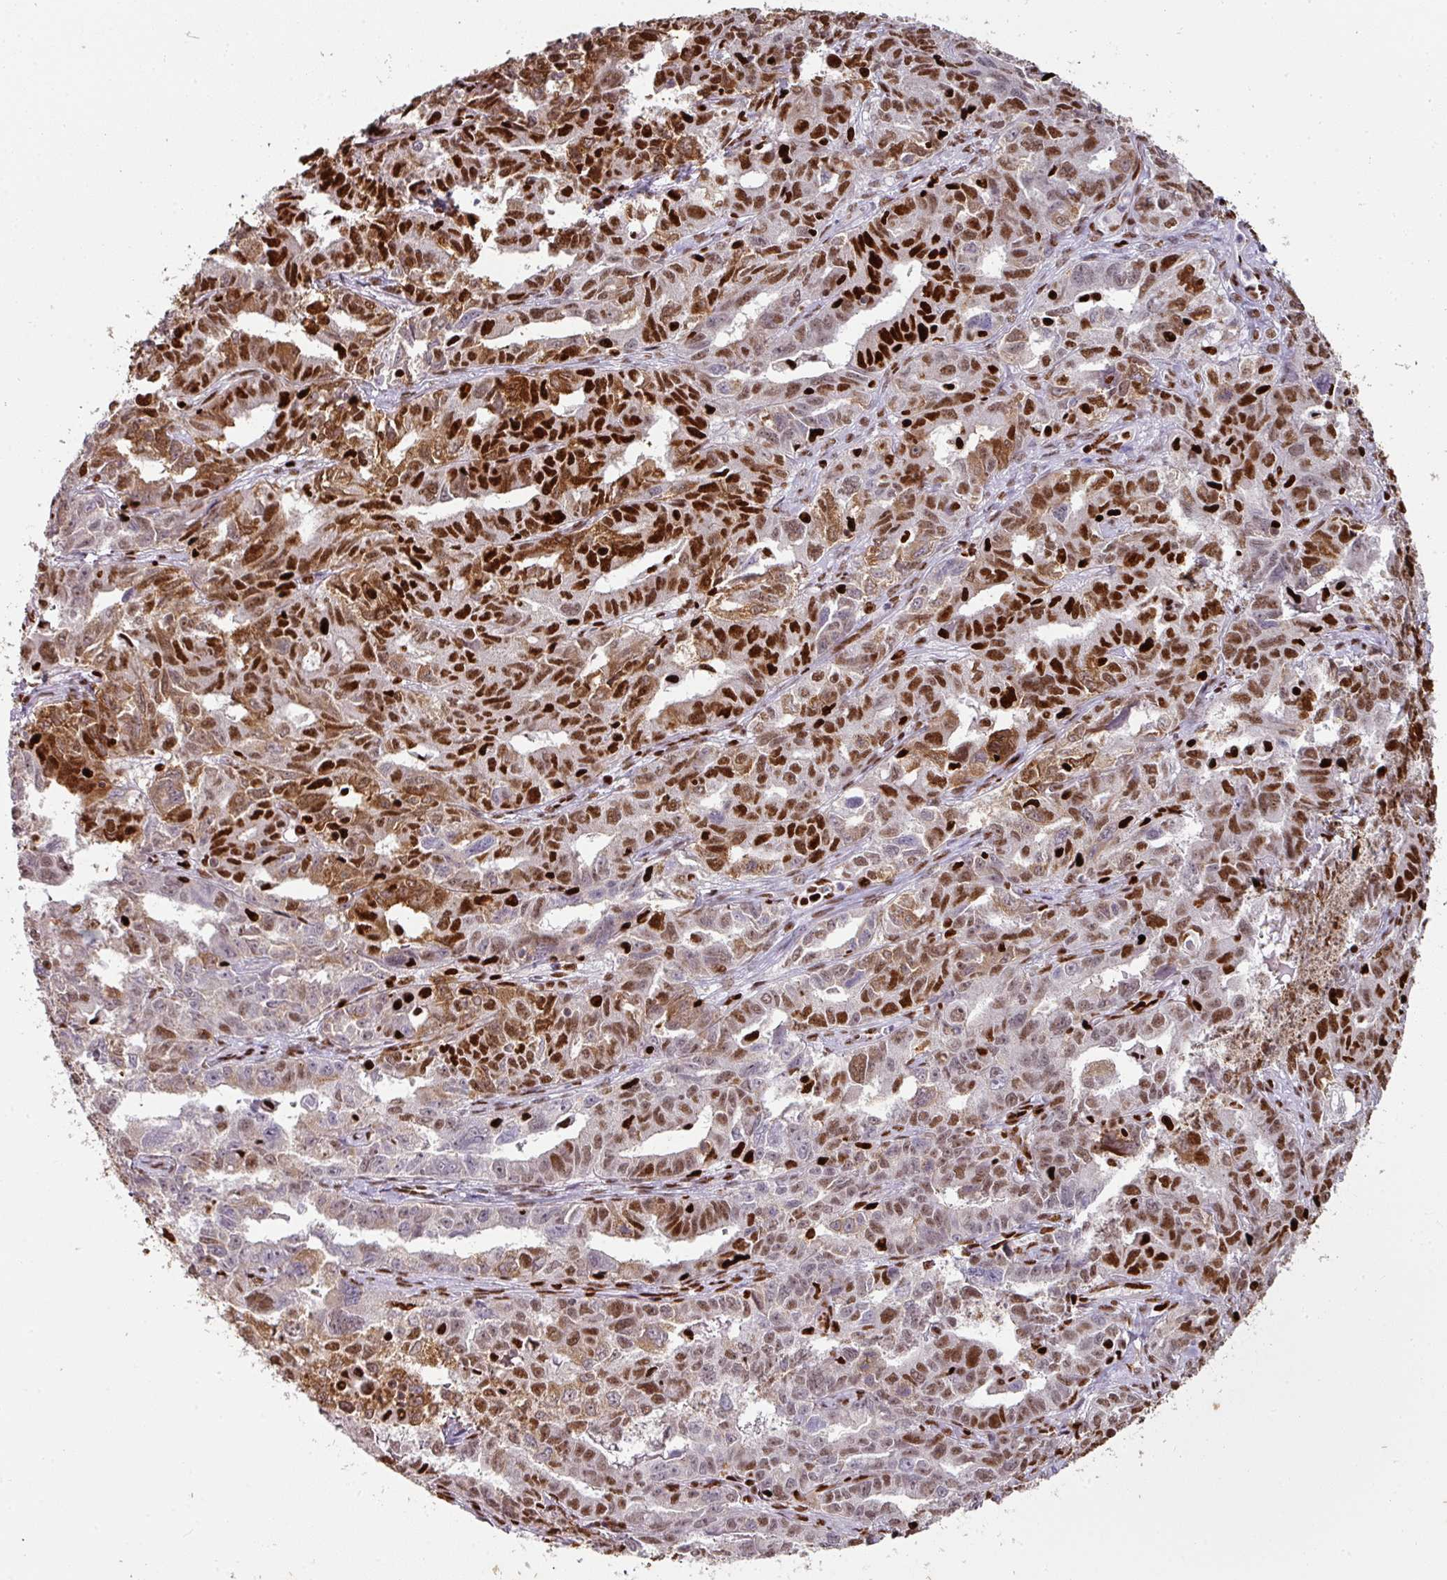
{"staining": {"intensity": "strong", "quantity": ">75%", "location": "nuclear"}, "tissue": "ovarian cancer", "cell_type": "Tumor cells", "image_type": "cancer", "snomed": [{"axis": "morphology", "description": "Adenocarcinoma, NOS"}, {"axis": "morphology", "description": "Carcinoma, endometroid"}, {"axis": "topography", "description": "Ovary"}], "caption": "Immunohistochemical staining of human endometroid carcinoma (ovarian) displays strong nuclear protein positivity in approximately >75% of tumor cells. The protein of interest is stained brown, and the nuclei are stained in blue (DAB IHC with brightfield microscopy, high magnification).", "gene": "SAMHD1", "patient": {"sex": "female", "age": 72}}